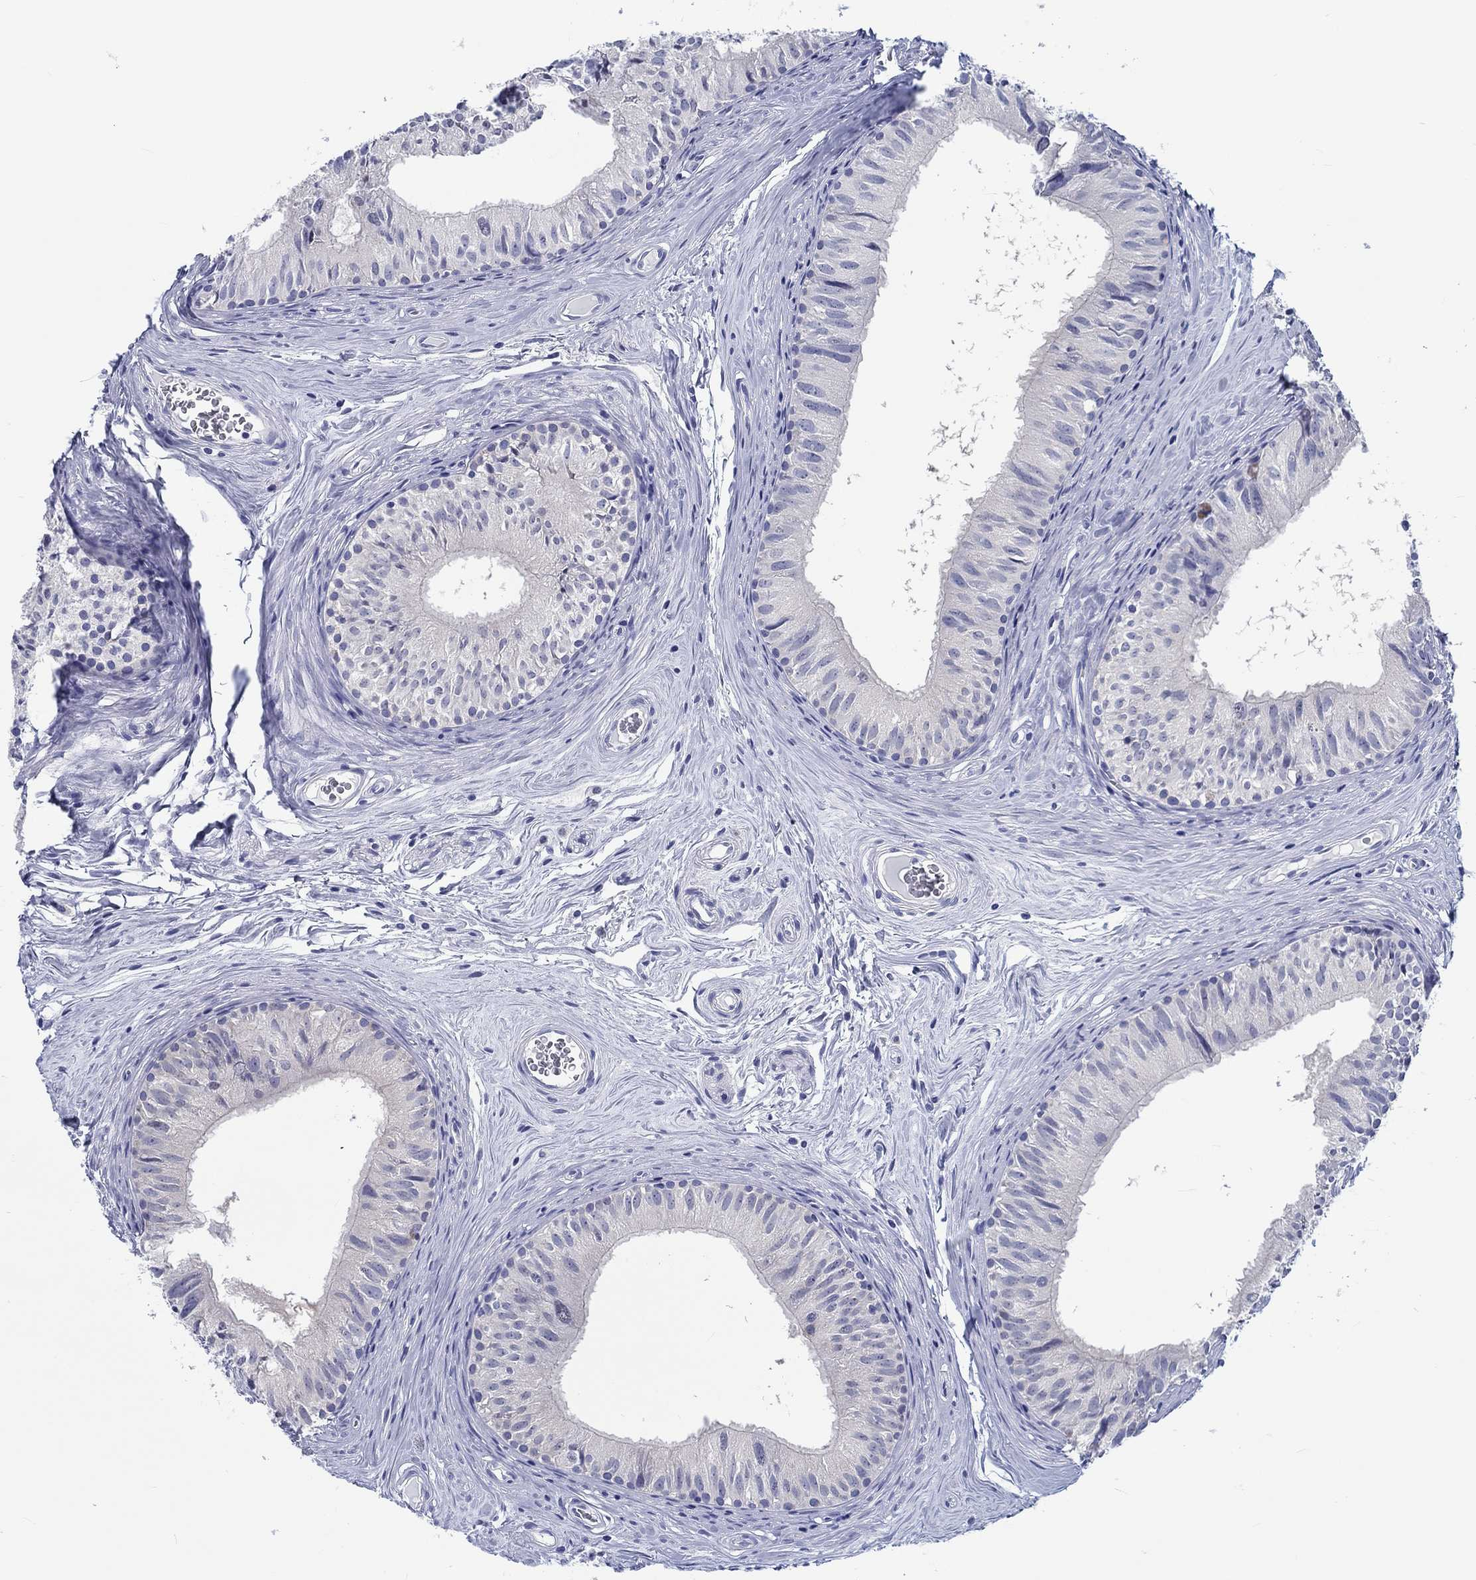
{"staining": {"intensity": "negative", "quantity": "none", "location": "none"}, "tissue": "epididymis", "cell_type": "Glandular cells", "image_type": "normal", "snomed": [{"axis": "morphology", "description": "Normal tissue, NOS"}, {"axis": "topography", "description": "Epididymis"}], "caption": "Epididymis stained for a protein using immunohistochemistry displays no expression glandular cells.", "gene": "H1", "patient": {"sex": "male", "age": 52}}